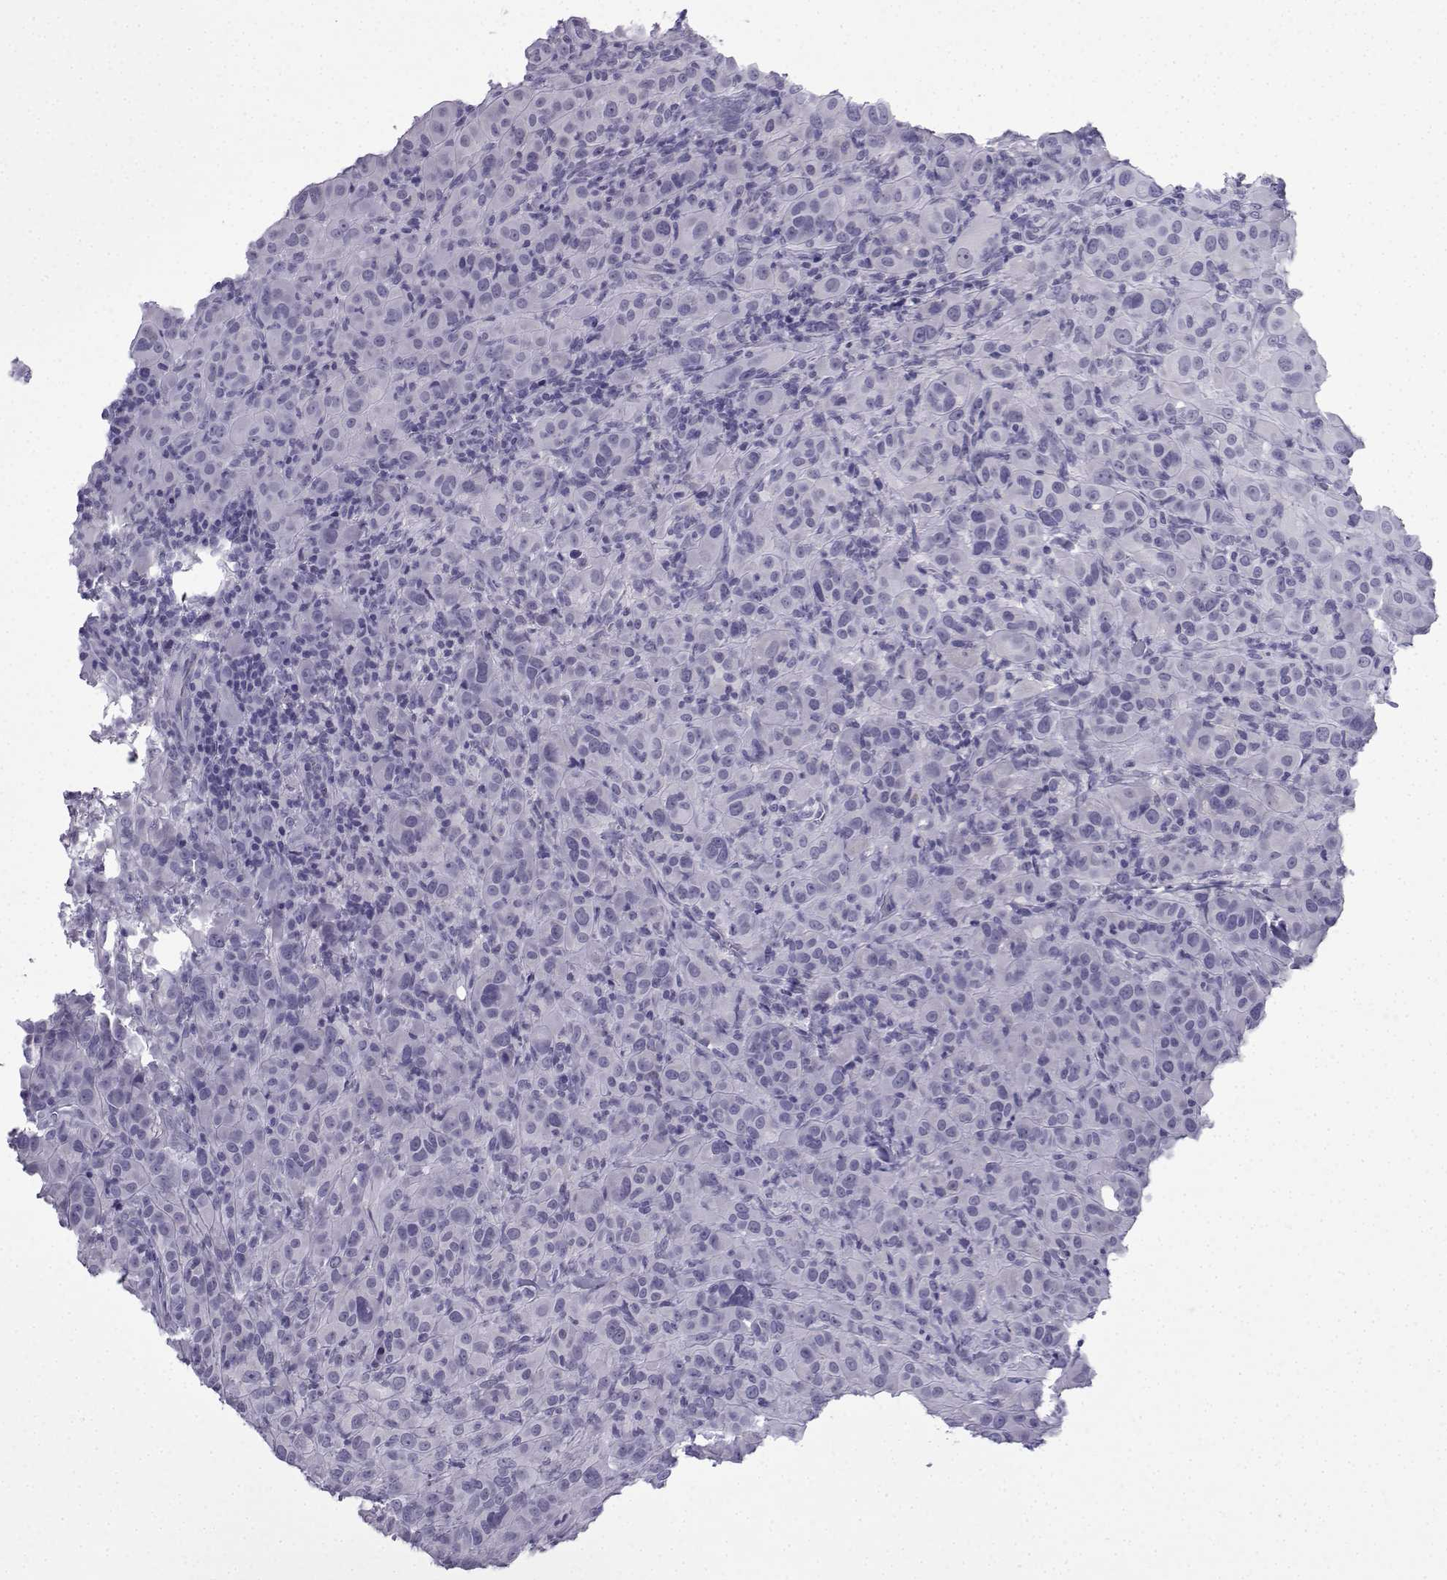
{"staining": {"intensity": "negative", "quantity": "none", "location": "none"}, "tissue": "melanoma", "cell_type": "Tumor cells", "image_type": "cancer", "snomed": [{"axis": "morphology", "description": "Malignant melanoma, NOS"}, {"axis": "topography", "description": "Skin"}], "caption": "This is an immunohistochemistry (IHC) histopathology image of human malignant melanoma. There is no expression in tumor cells.", "gene": "ACRBP", "patient": {"sex": "female", "age": 87}}